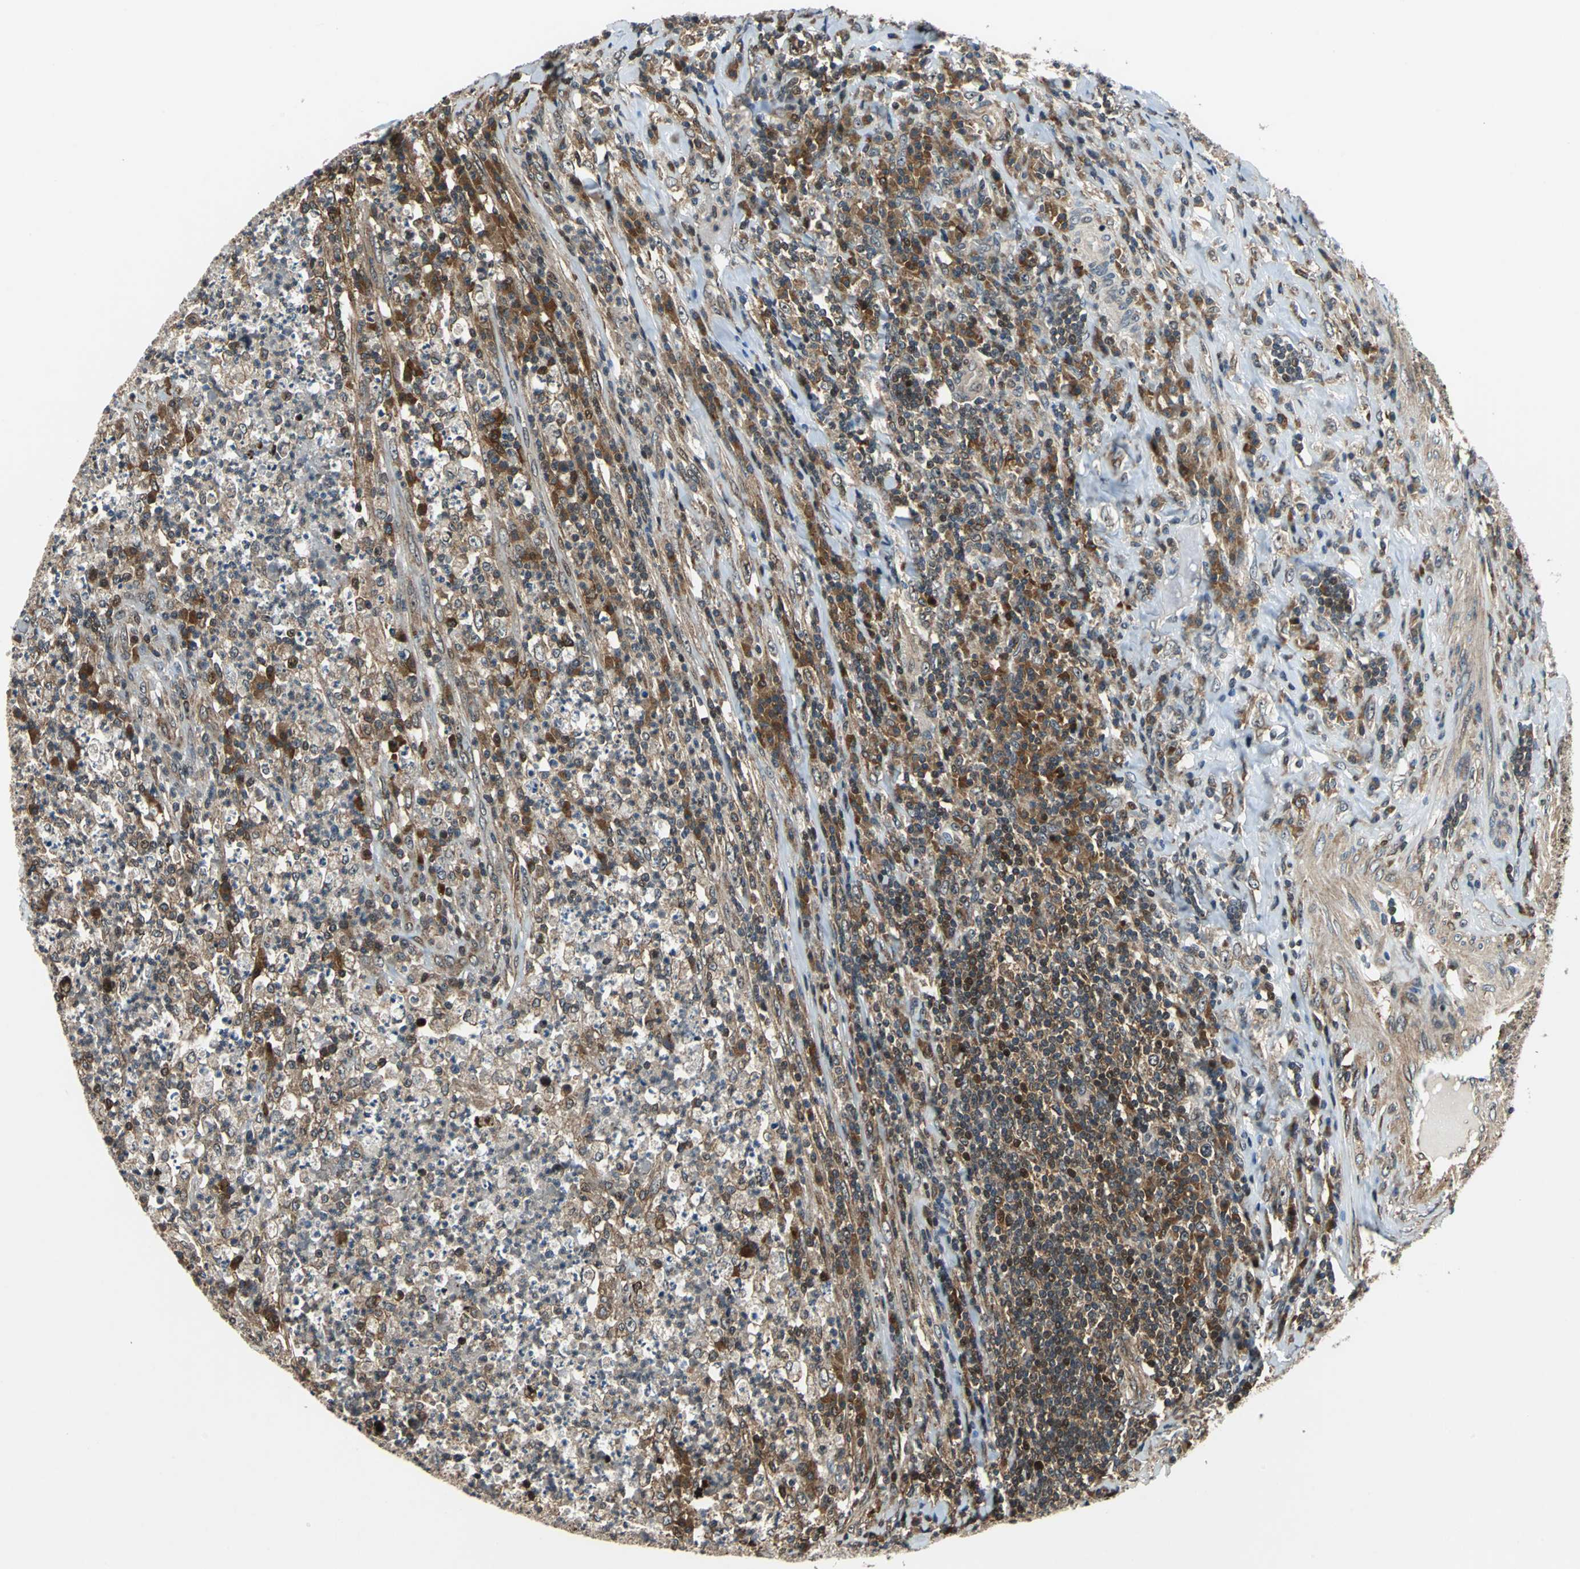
{"staining": {"intensity": "weak", "quantity": "25%-75%", "location": "cytoplasmic/membranous"}, "tissue": "testis cancer", "cell_type": "Tumor cells", "image_type": "cancer", "snomed": [{"axis": "morphology", "description": "Necrosis, NOS"}, {"axis": "morphology", "description": "Carcinoma, Embryonal, NOS"}, {"axis": "topography", "description": "Testis"}], "caption": "Protein analysis of testis embryonal carcinoma tissue shows weak cytoplasmic/membranous expression in about 25%-75% of tumor cells.", "gene": "AATF", "patient": {"sex": "male", "age": 19}}